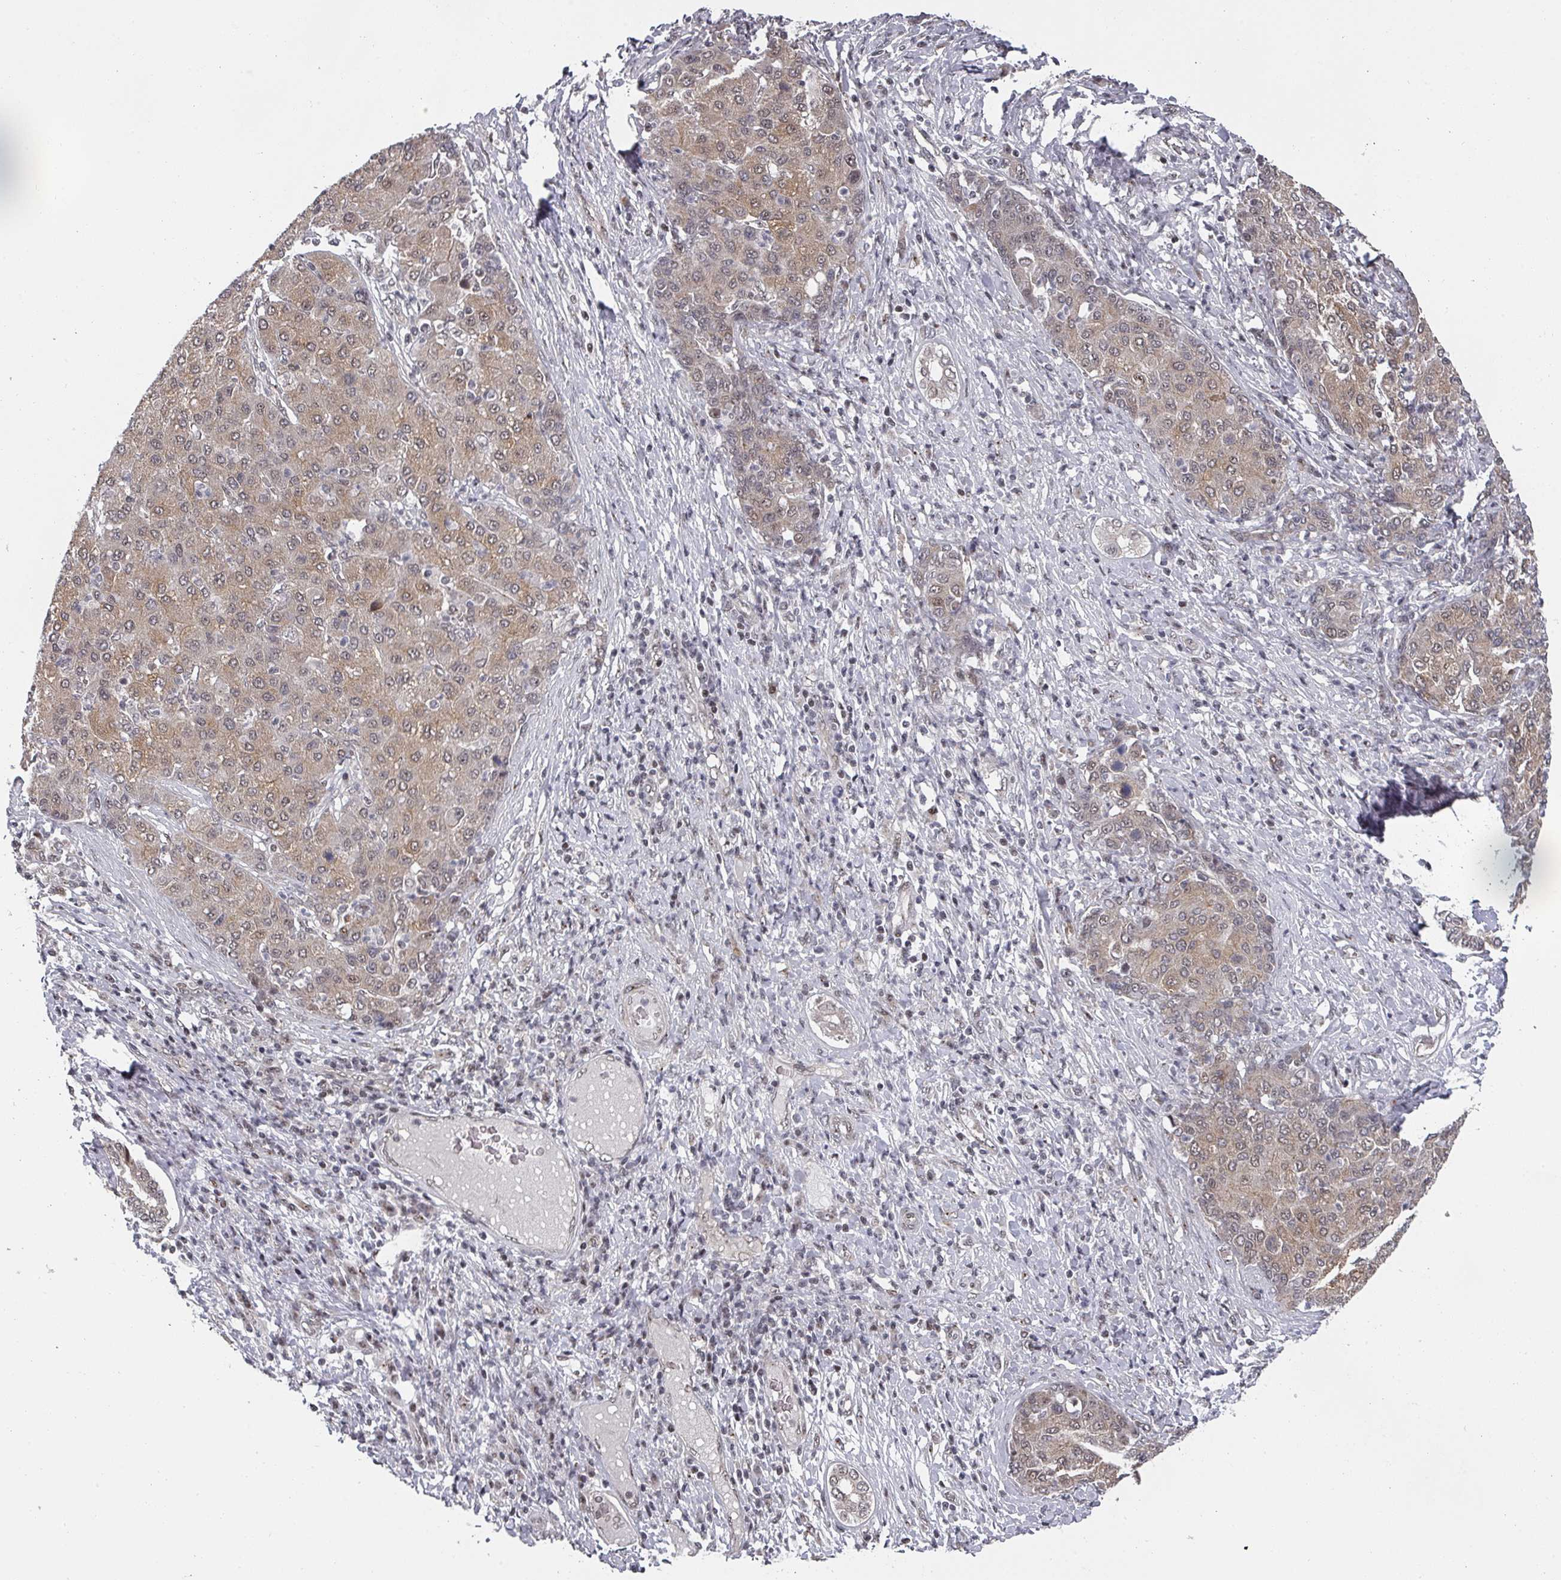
{"staining": {"intensity": "moderate", "quantity": ">75%", "location": "cytoplasmic/membranous"}, "tissue": "liver cancer", "cell_type": "Tumor cells", "image_type": "cancer", "snomed": [{"axis": "morphology", "description": "Carcinoma, Hepatocellular, NOS"}, {"axis": "topography", "description": "Liver"}], "caption": "This photomicrograph displays IHC staining of liver cancer (hepatocellular carcinoma), with medium moderate cytoplasmic/membranous positivity in about >75% of tumor cells.", "gene": "KIF1C", "patient": {"sex": "male", "age": 65}}